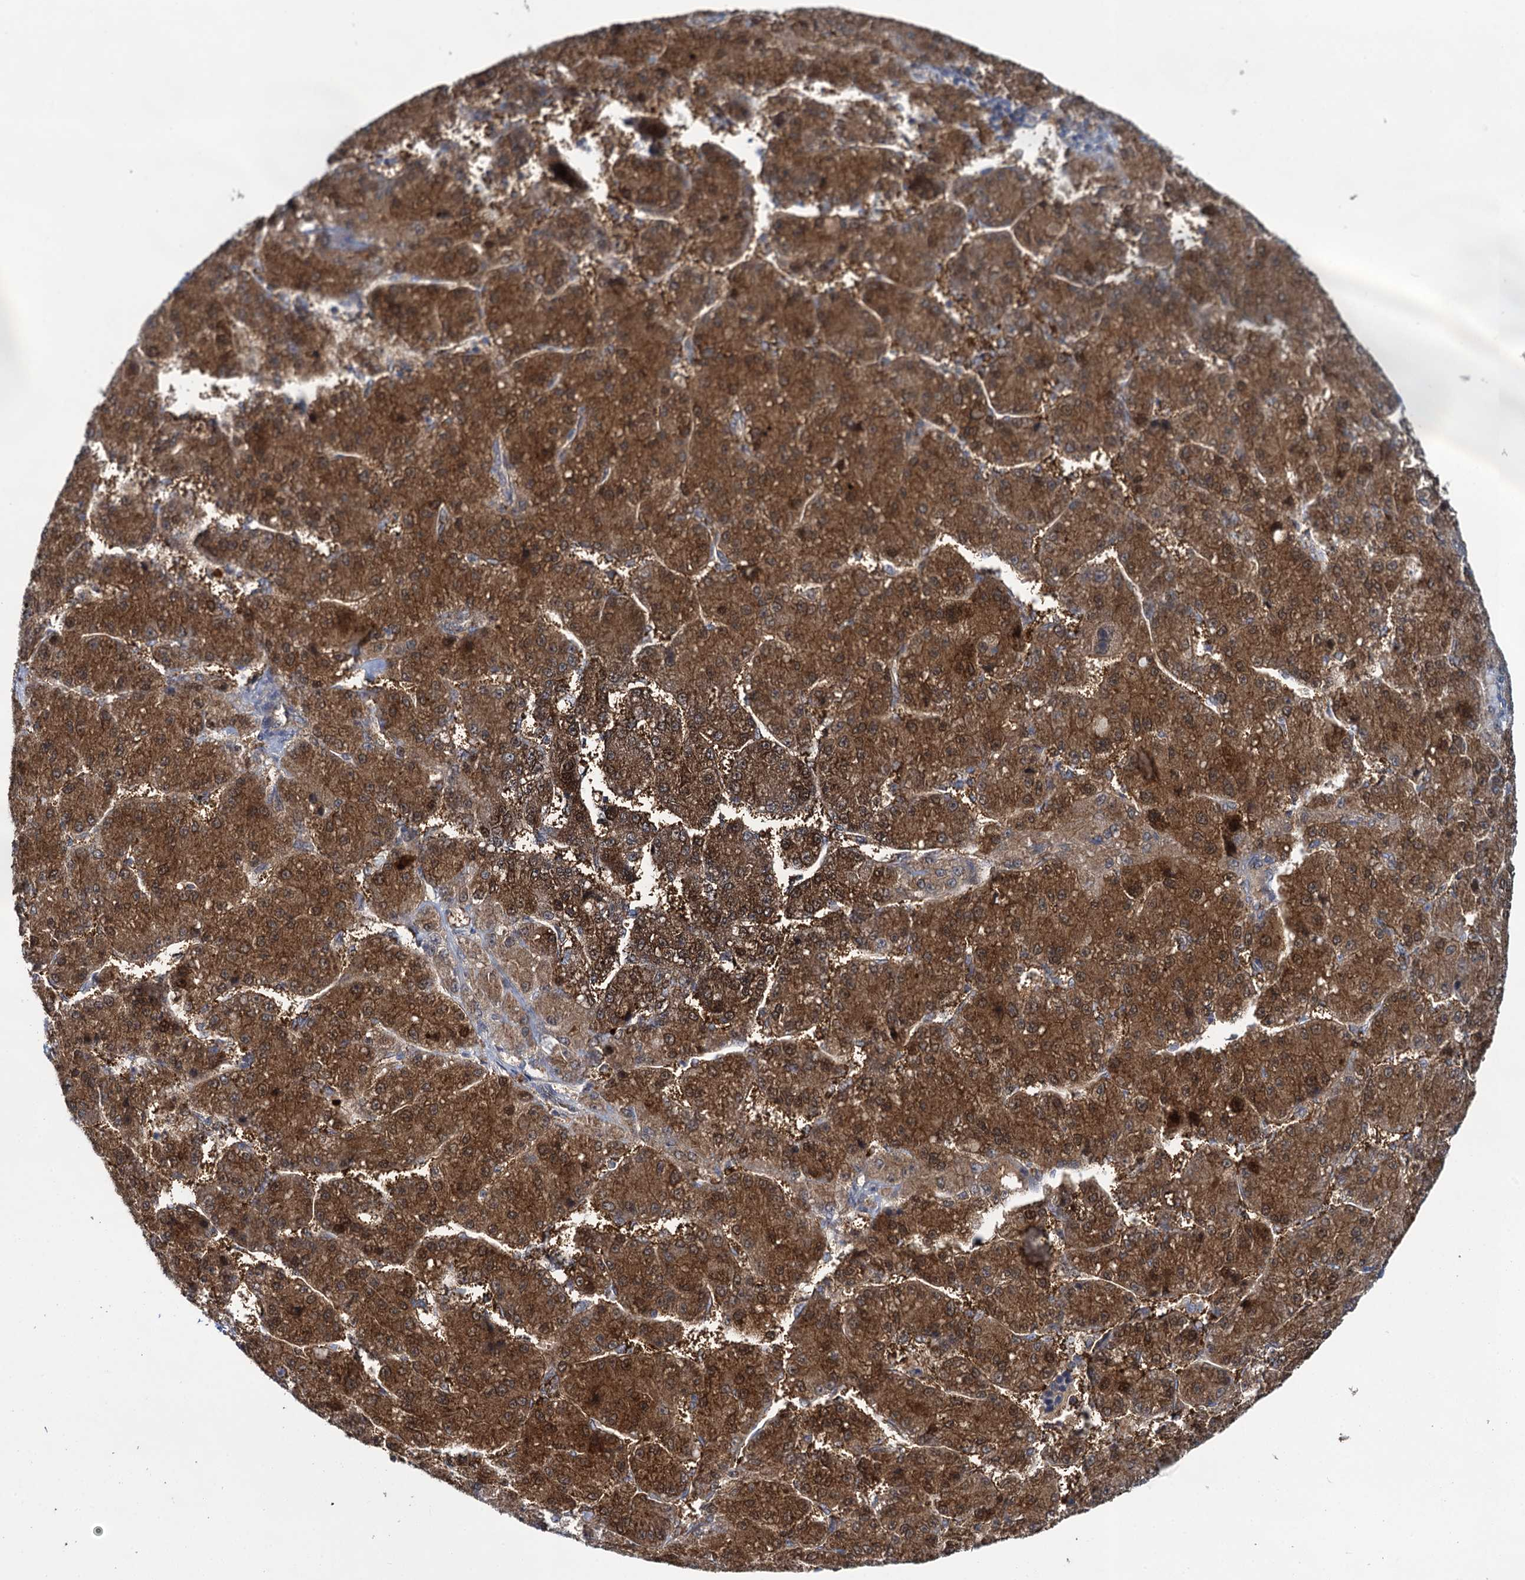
{"staining": {"intensity": "strong", "quantity": ">75%", "location": "cytoplasmic/membranous,nuclear"}, "tissue": "liver cancer", "cell_type": "Tumor cells", "image_type": "cancer", "snomed": [{"axis": "morphology", "description": "Carcinoma, Hepatocellular, NOS"}, {"axis": "topography", "description": "Liver"}], "caption": "Immunohistochemical staining of human liver cancer displays high levels of strong cytoplasmic/membranous and nuclear protein staining in approximately >75% of tumor cells.", "gene": "GLO1", "patient": {"sex": "male", "age": 67}}